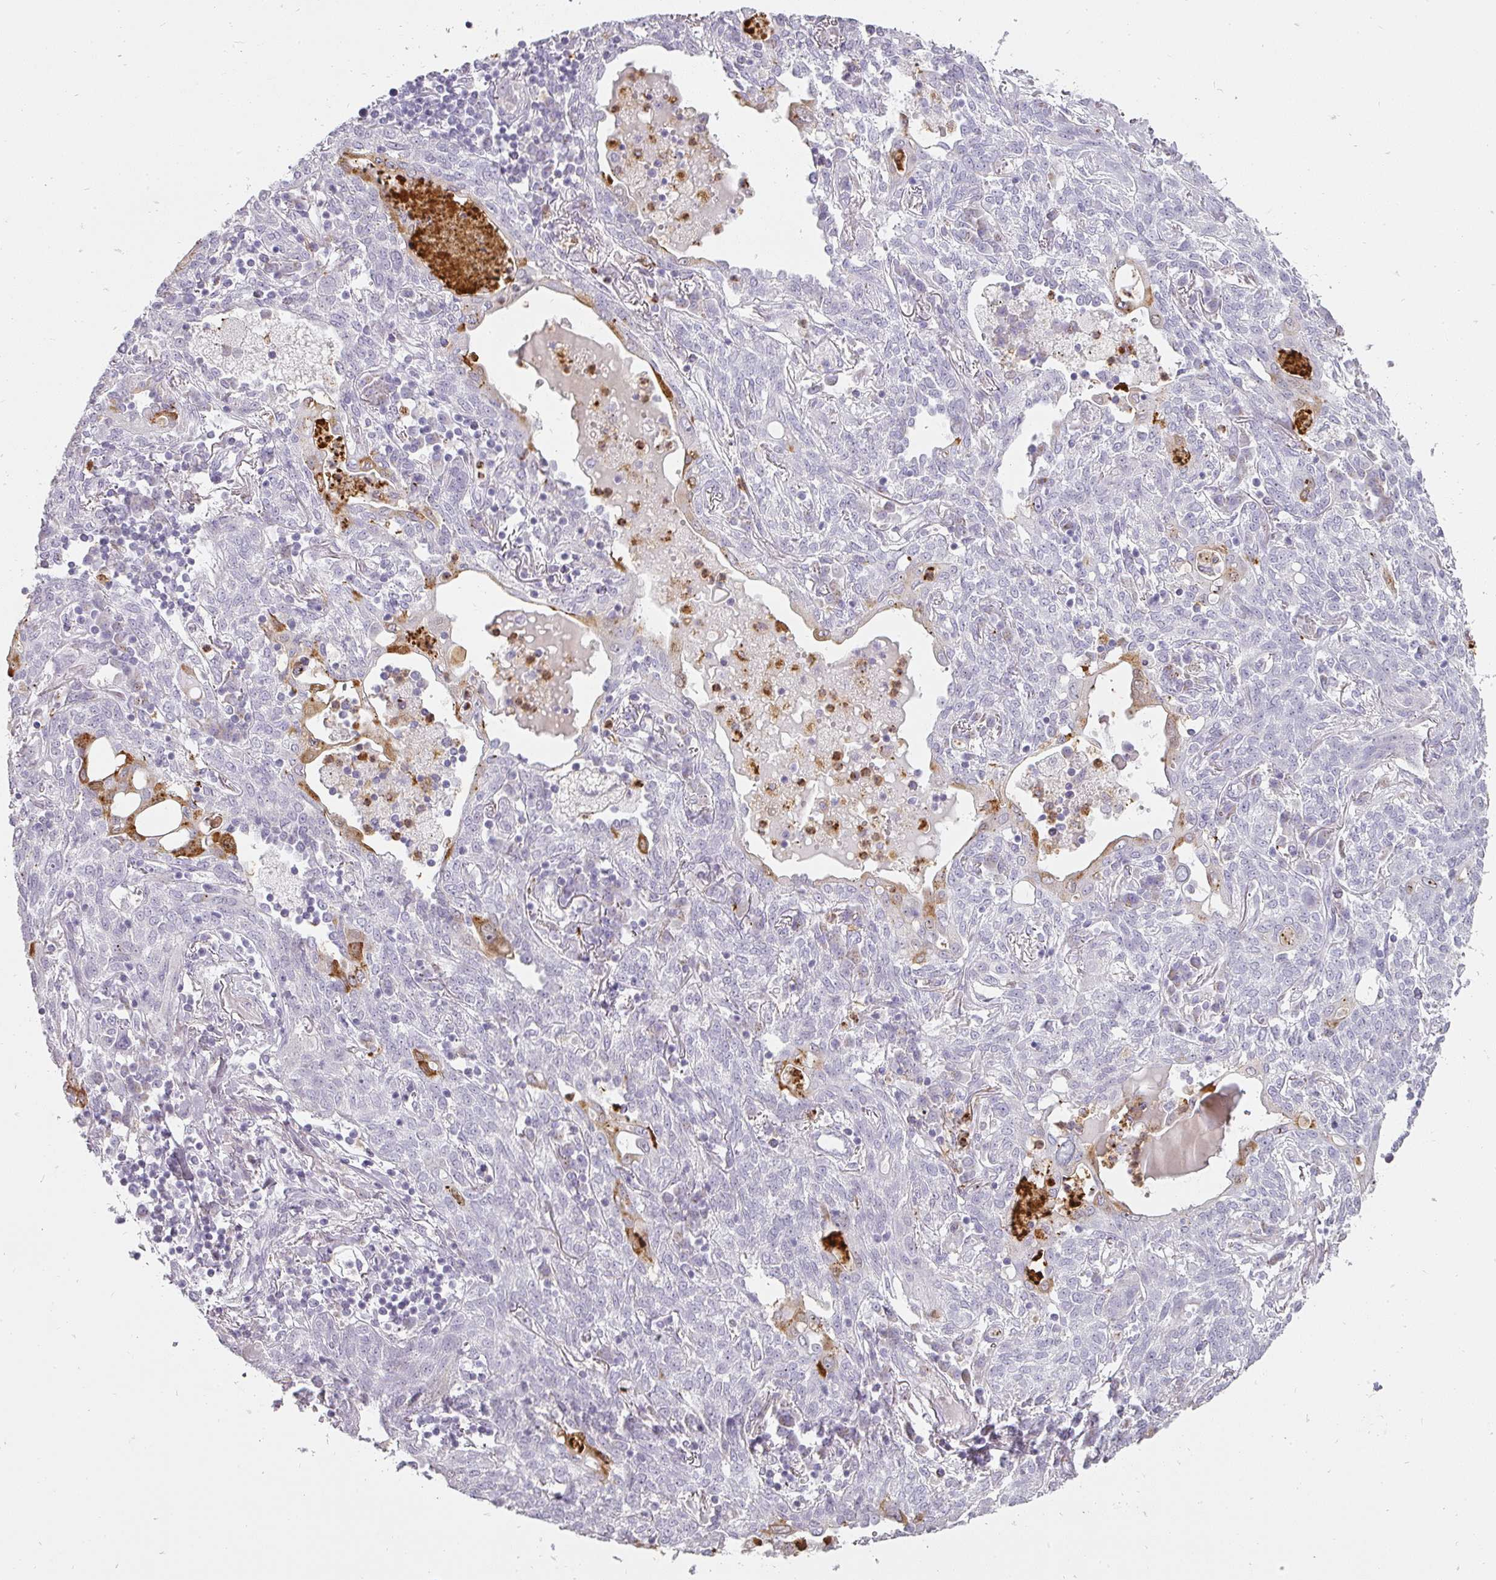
{"staining": {"intensity": "negative", "quantity": "none", "location": "none"}, "tissue": "lung cancer", "cell_type": "Tumor cells", "image_type": "cancer", "snomed": [{"axis": "morphology", "description": "Squamous cell carcinoma, NOS"}, {"axis": "topography", "description": "Lung"}], "caption": "Immunohistochemical staining of human lung cancer displays no significant positivity in tumor cells. (DAB immunohistochemistry visualized using brightfield microscopy, high magnification).", "gene": "BIK", "patient": {"sex": "female", "age": 70}}